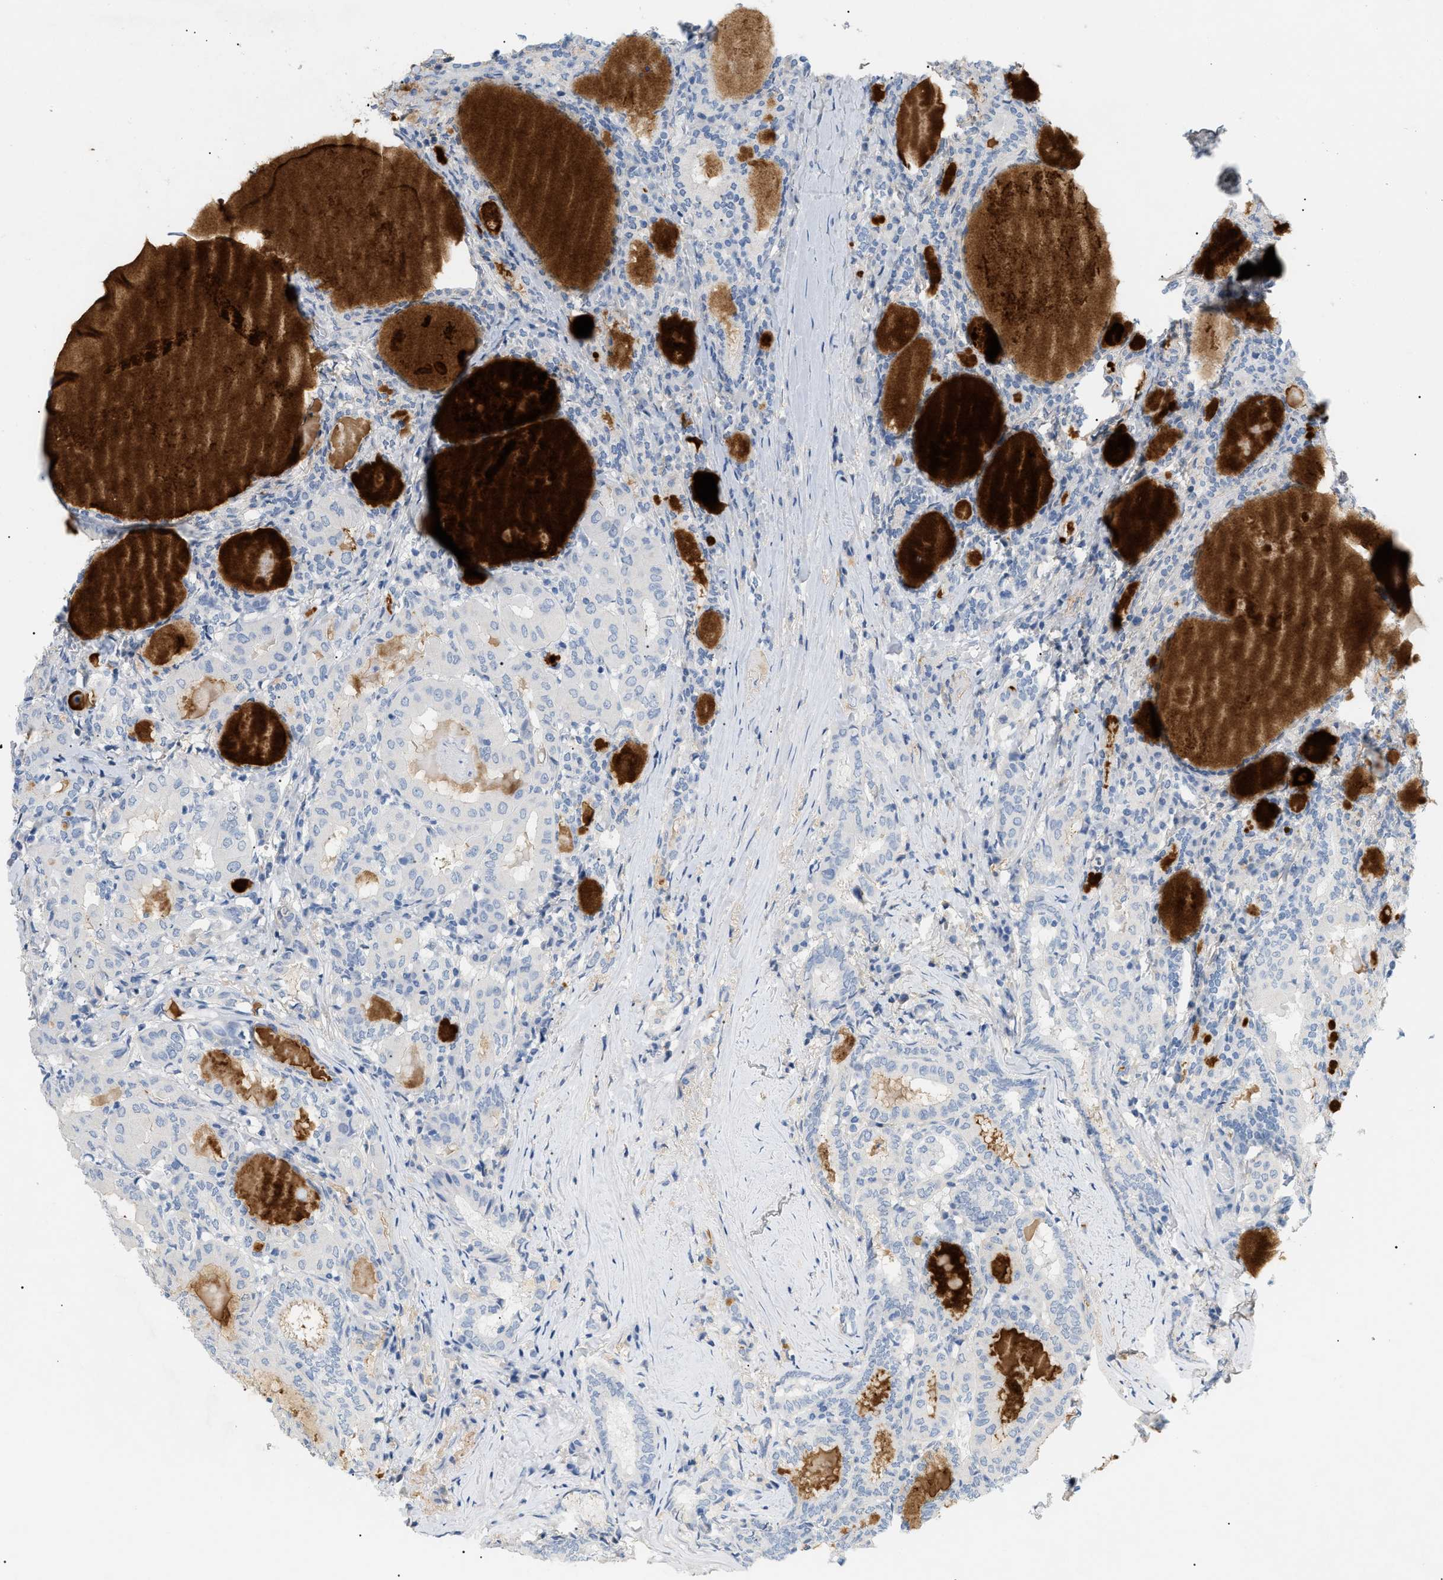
{"staining": {"intensity": "negative", "quantity": "none", "location": "none"}, "tissue": "thyroid cancer", "cell_type": "Tumor cells", "image_type": "cancer", "snomed": [{"axis": "morphology", "description": "Papillary adenocarcinoma, NOS"}, {"axis": "topography", "description": "Thyroid gland"}], "caption": "Tumor cells are negative for protein expression in human thyroid cancer (papillary adenocarcinoma).", "gene": "CFH", "patient": {"sex": "female", "age": 42}}